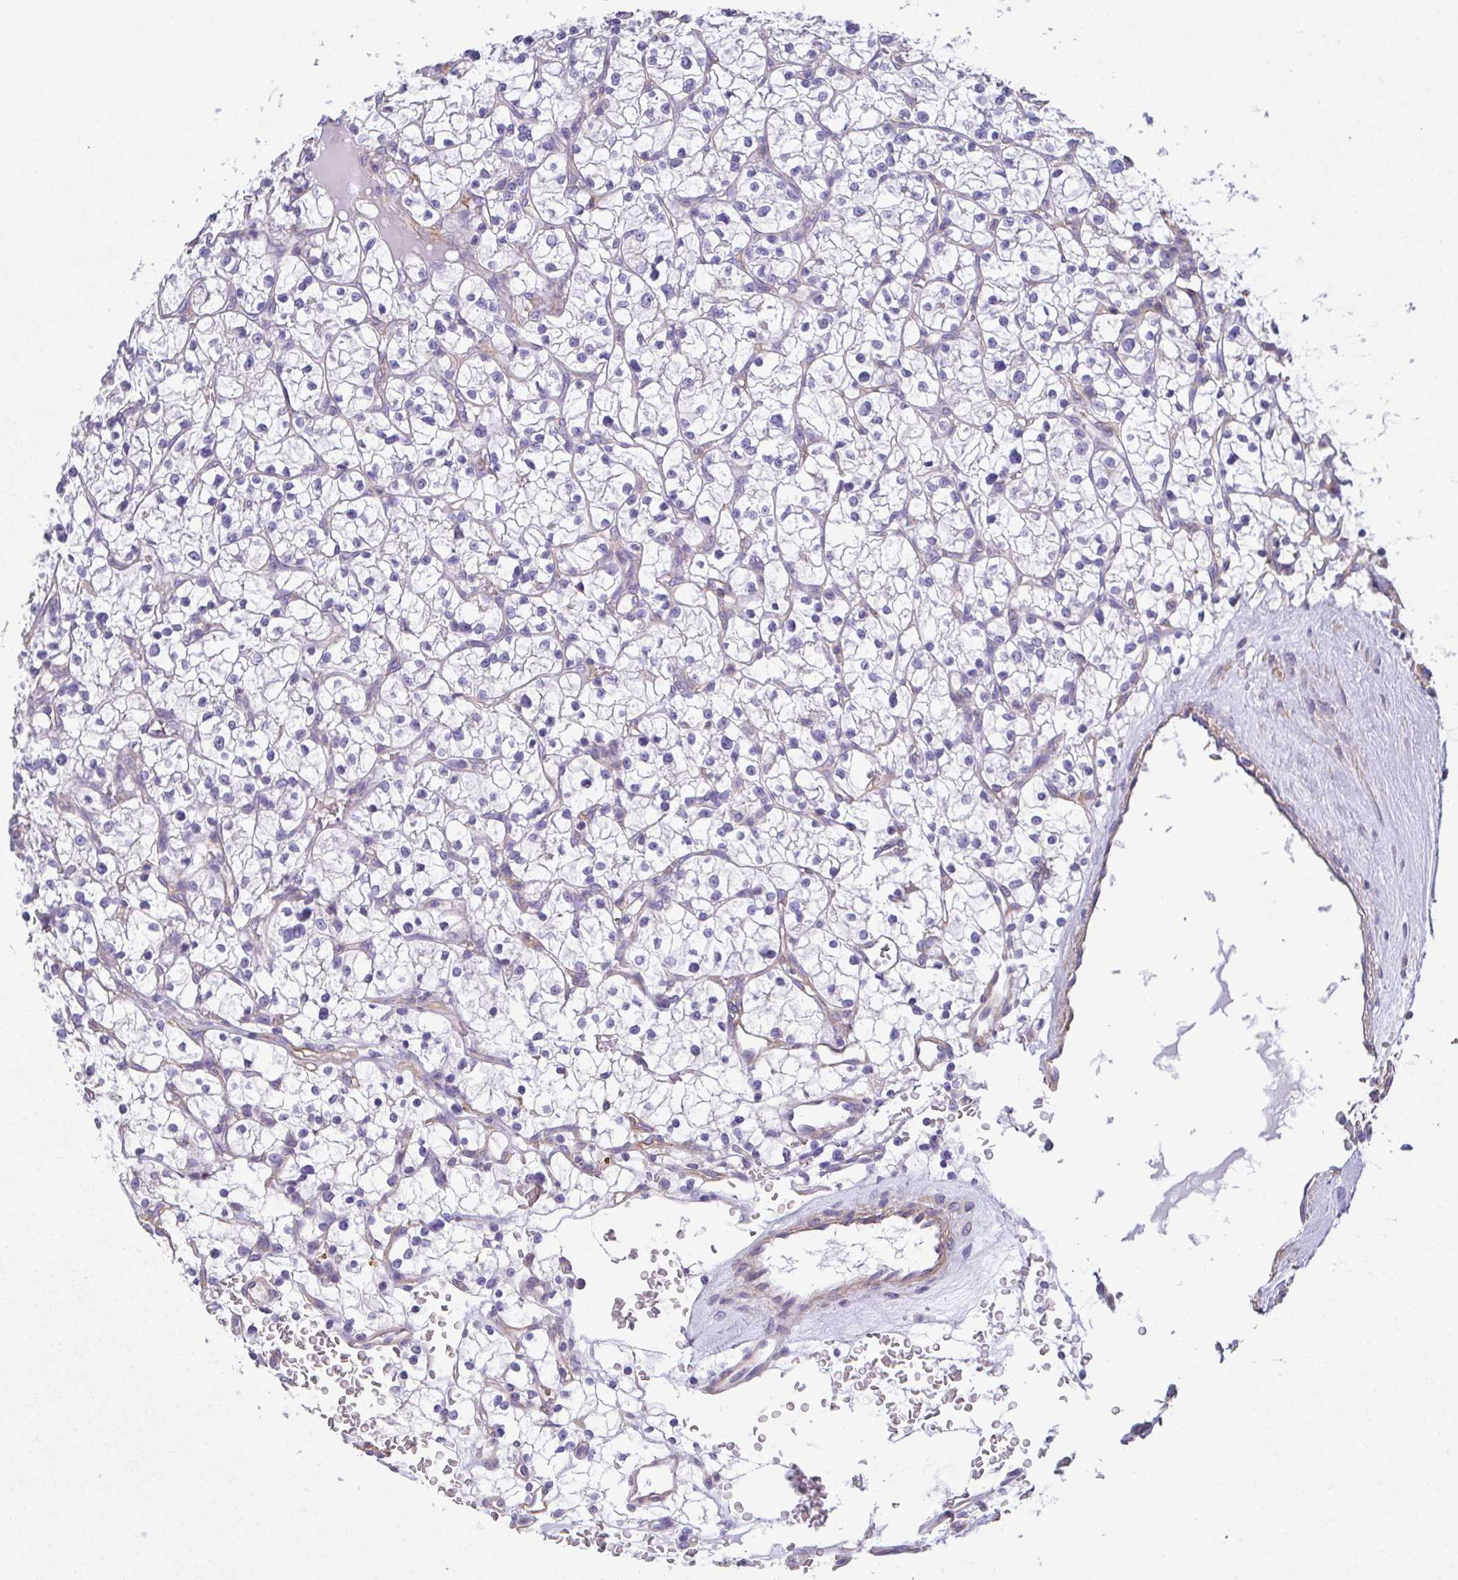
{"staining": {"intensity": "negative", "quantity": "none", "location": "none"}, "tissue": "renal cancer", "cell_type": "Tumor cells", "image_type": "cancer", "snomed": [{"axis": "morphology", "description": "Adenocarcinoma, NOS"}, {"axis": "topography", "description": "Kidney"}], "caption": "This is an immunohistochemistry histopathology image of human renal cancer (adenocarcinoma). There is no expression in tumor cells.", "gene": "MYL6", "patient": {"sex": "female", "age": 64}}